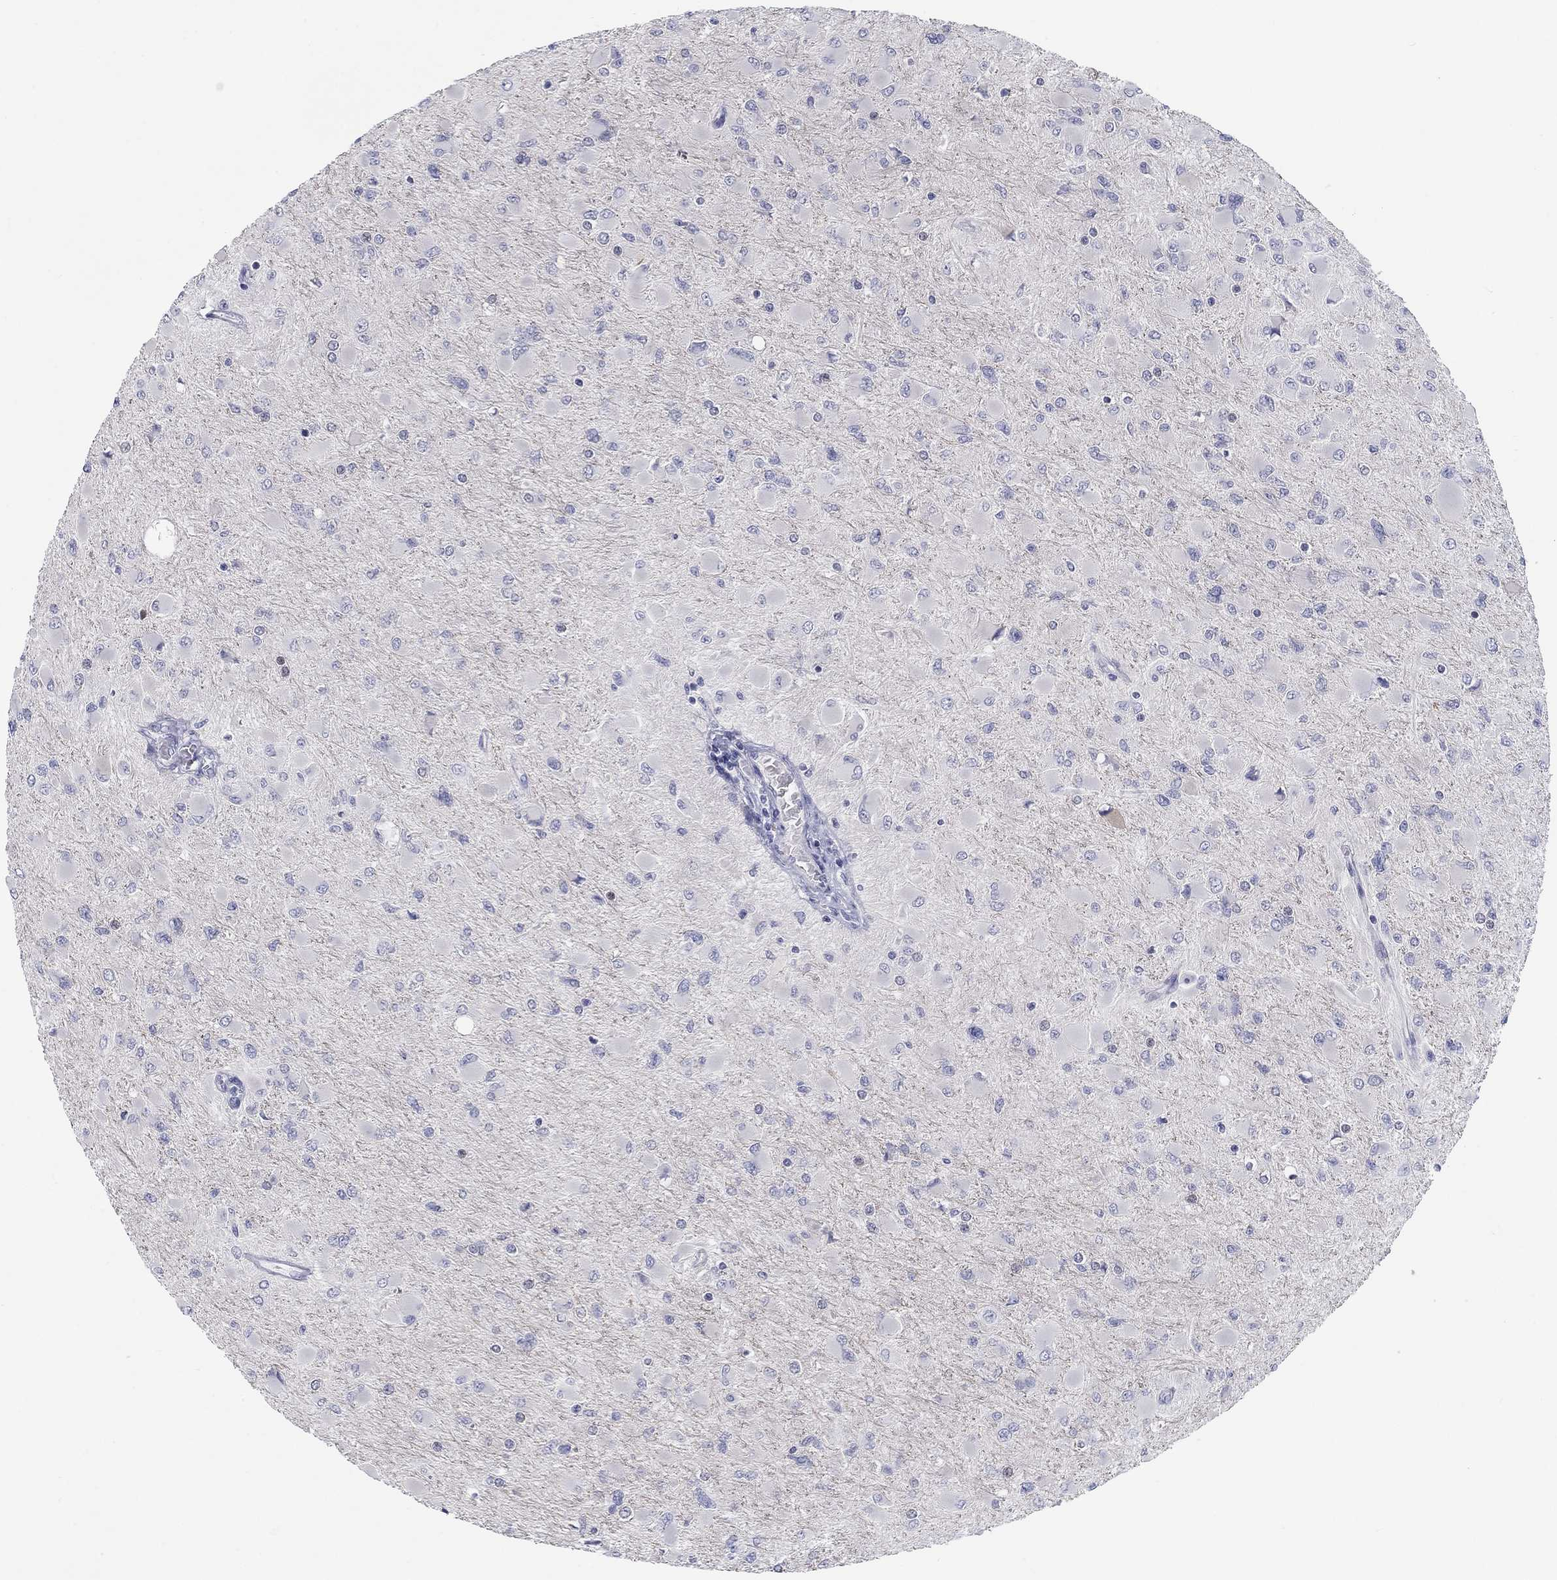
{"staining": {"intensity": "negative", "quantity": "none", "location": "none"}, "tissue": "glioma", "cell_type": "Tumor cells", "image_type": "cancer", "snomed": [{"axis": "morphology", "description": "Glioma, malignant, High grade"}, {"axis": "topography", "description": "Cerebral cortex"}], "caption": "DAB (3,3'-diaminobenzidine) immunohistochemical staining of glioma exhibits no significant expression in tumor cells. (DAB immunohistochemistry (IHC) with hematoxylin counter stain).", "gene": "CALB1", "patient": {"sex": "female", "age": 36}}